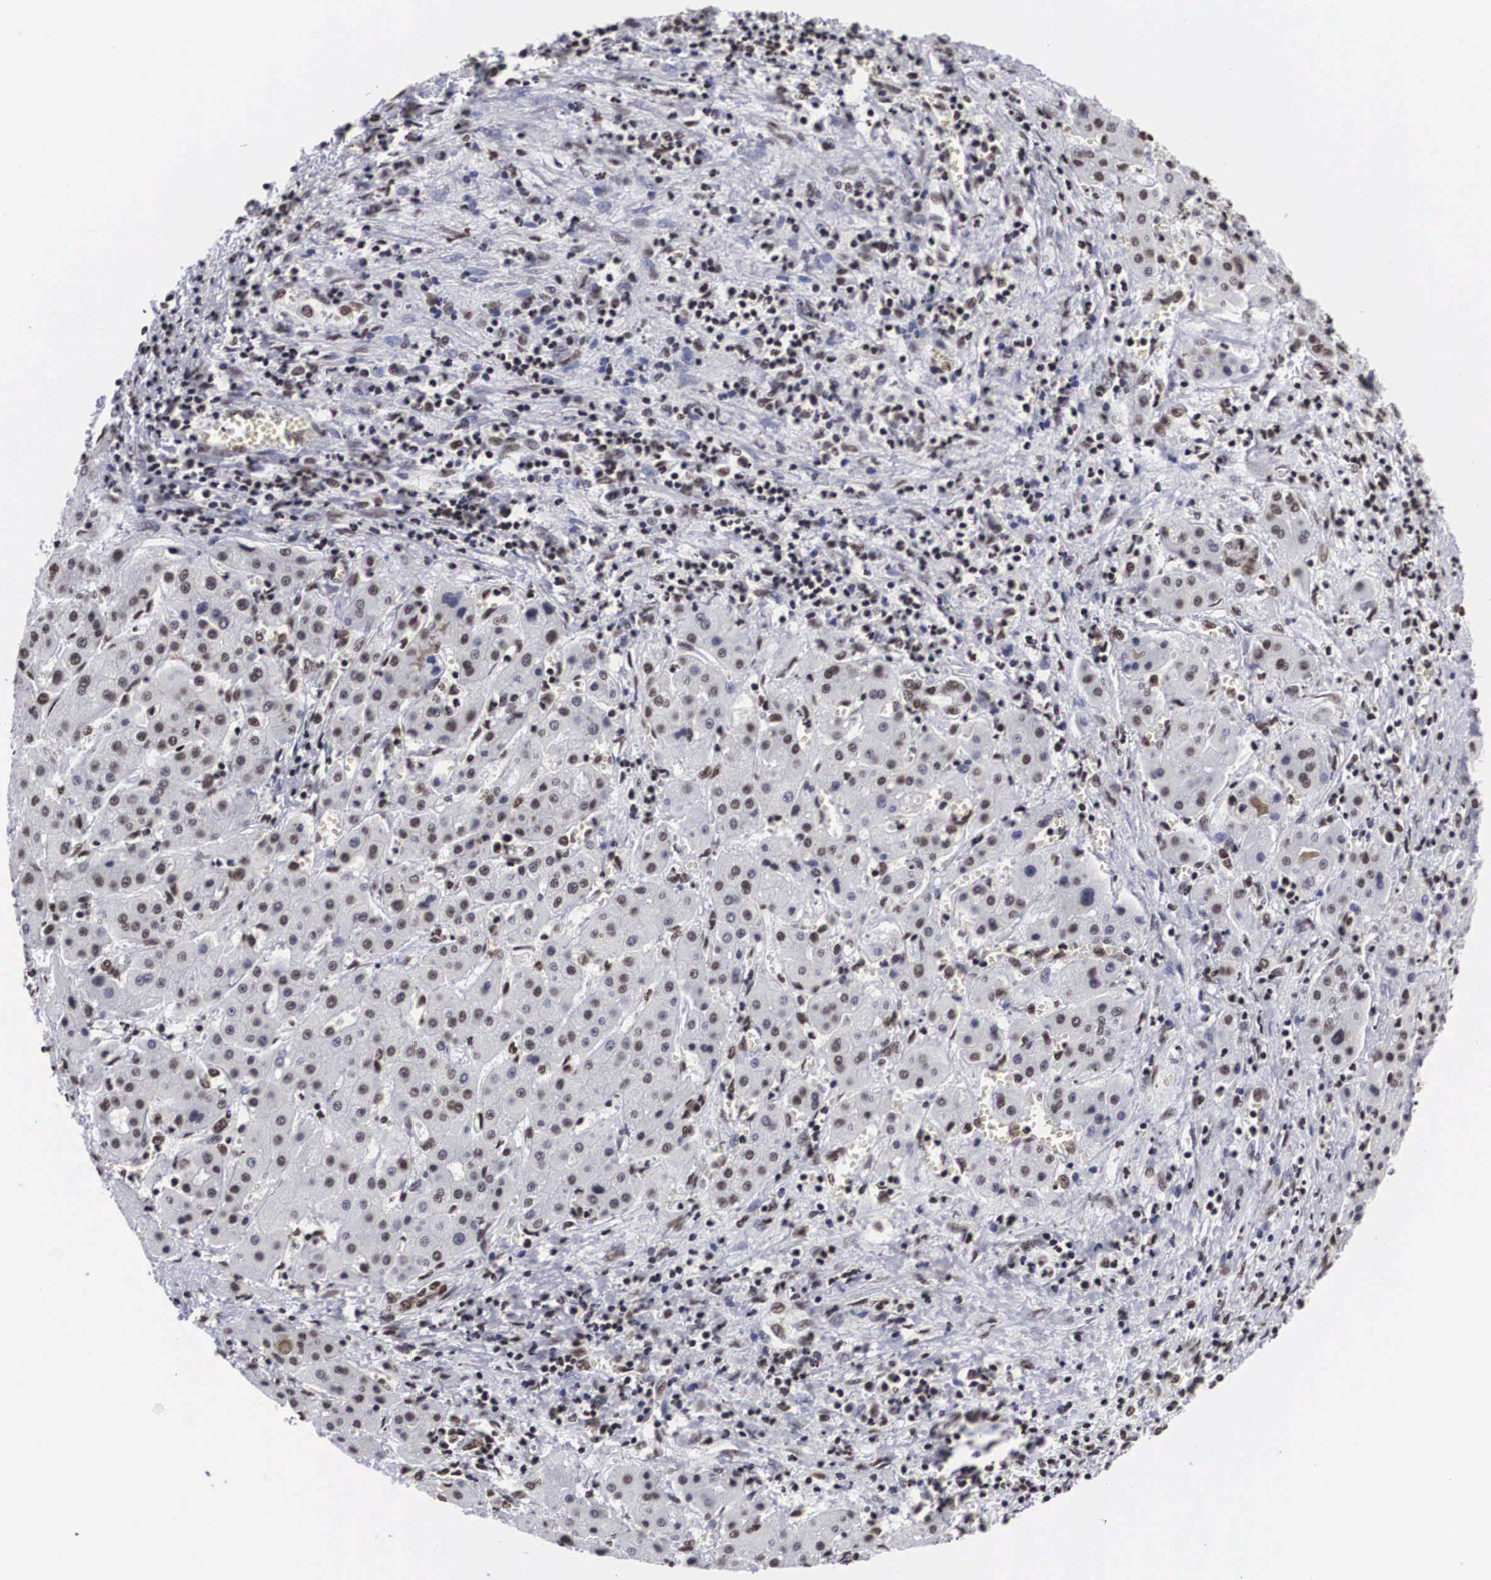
{"staining": {"intensity": "weak", "quantity": ">75%", "location": "nuclear"}, "tissue": "liver cancer", "cell_type": "Tumor cells", "image_type": "cancer", "snomed": [{"axis": "morphology", "description": "Carcinoma, Hepatocellular, NOS"}, {"axis": "topography", "description": "Liver"}], "caption": "Human liver cancer (hepatocellular carcinoma) stained with a protein marker shows weak staining in tumor cells.", "gene": "ACIN1", "patient": {"sex": "male", "age": 24}}